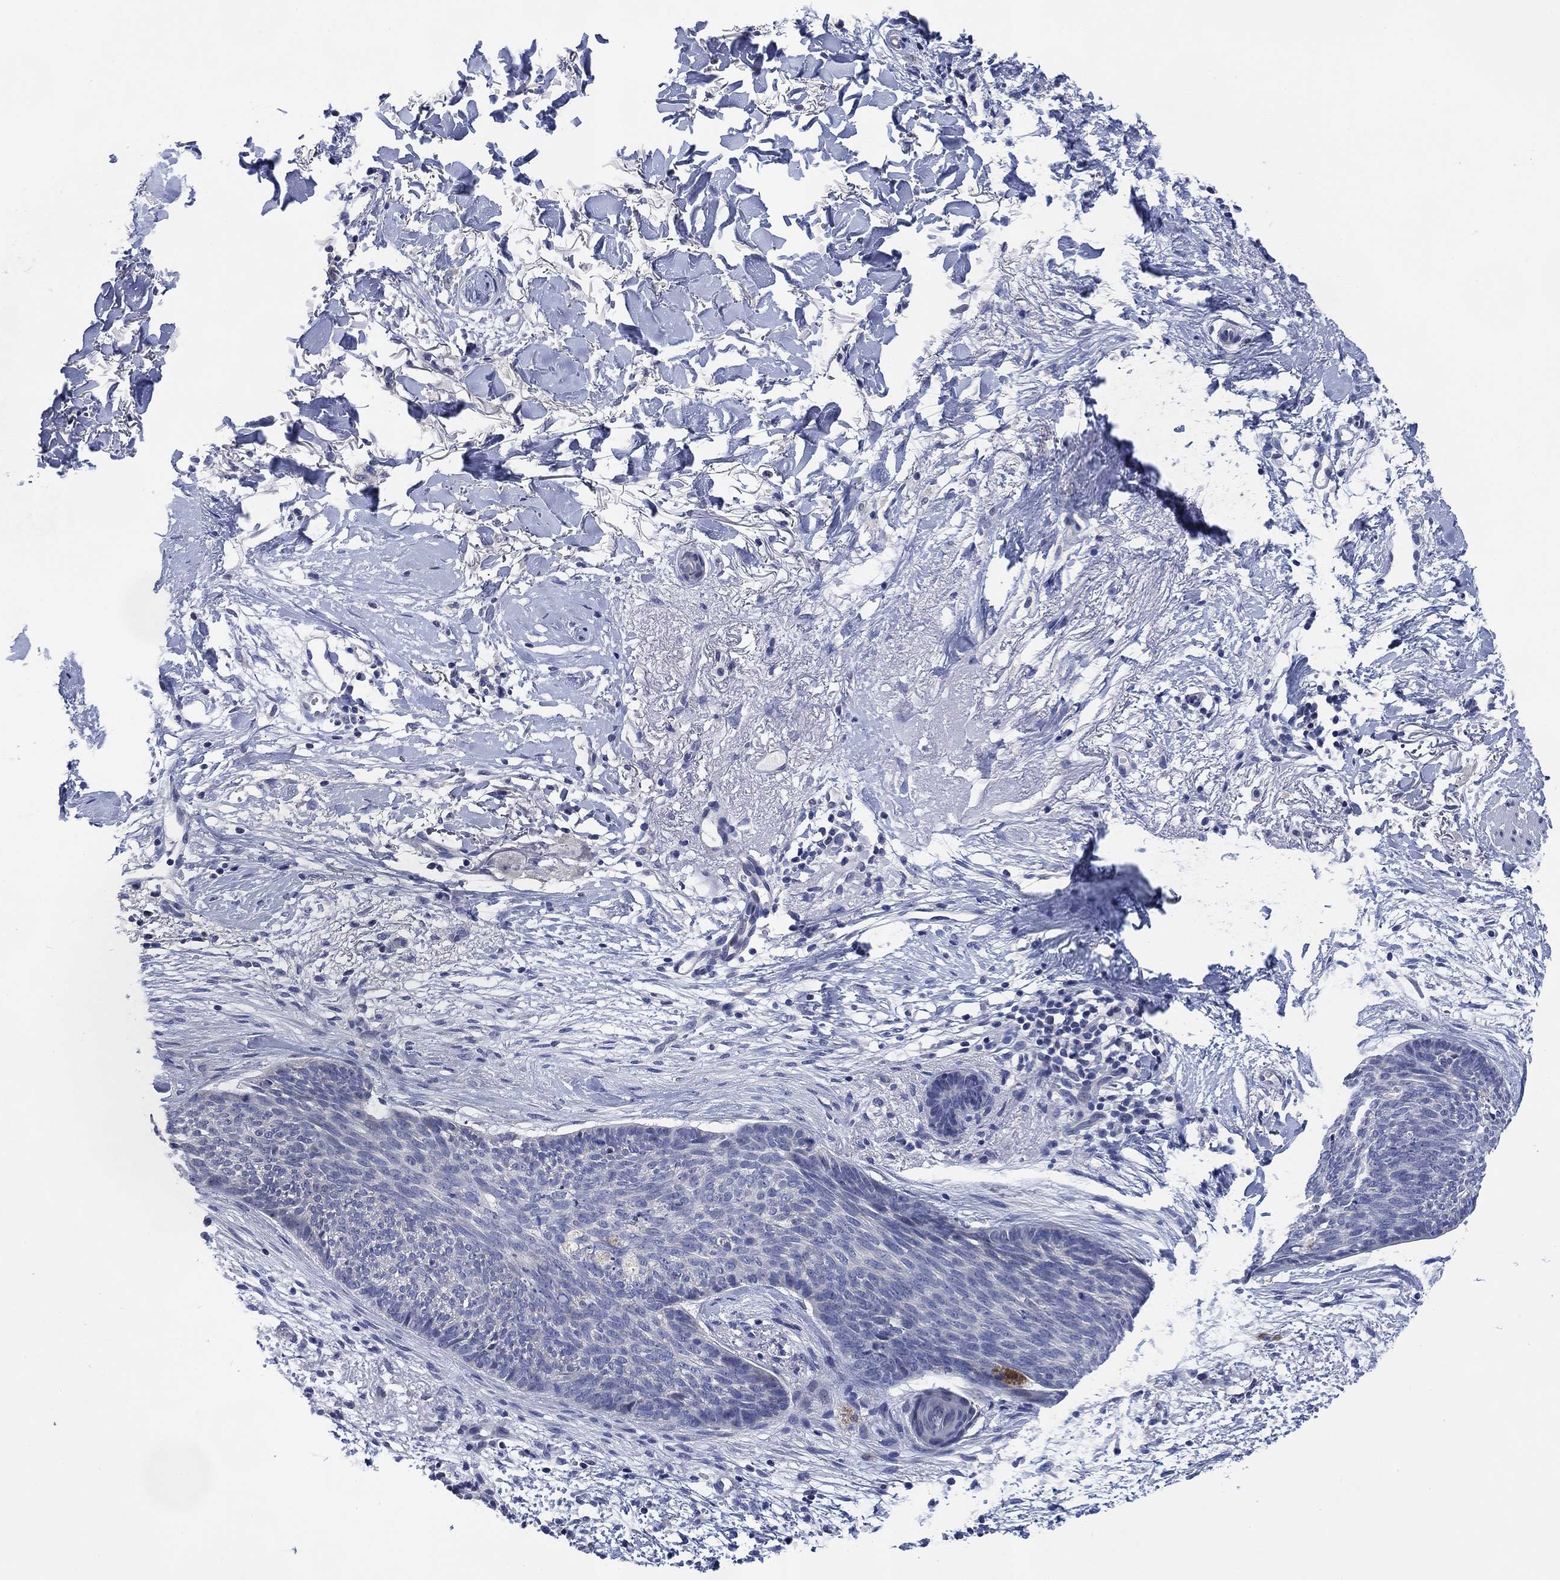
{"staining": {"intensity": "negative", "quantity": "none", "location": "none"}, "tissue": "skin cancer", "cell_type": "Tumor cells", "image_type": "cancer", "snomed": [{"axis": "morphology", "description": "Normal tissue, NOS"}, {"axis": "morphology", "description": "Basal cell carcinoma"}, {"axis": "topography", "description": "Skin"}], "caption": "High power microscopy photomicrograph of an immunohistochemistry photomicrograph of skin basal cell carcinoma, revealing no significant expression in tumor cells.", "gene": "DAZL", "patient": {"sex": "male", "age": 84}}